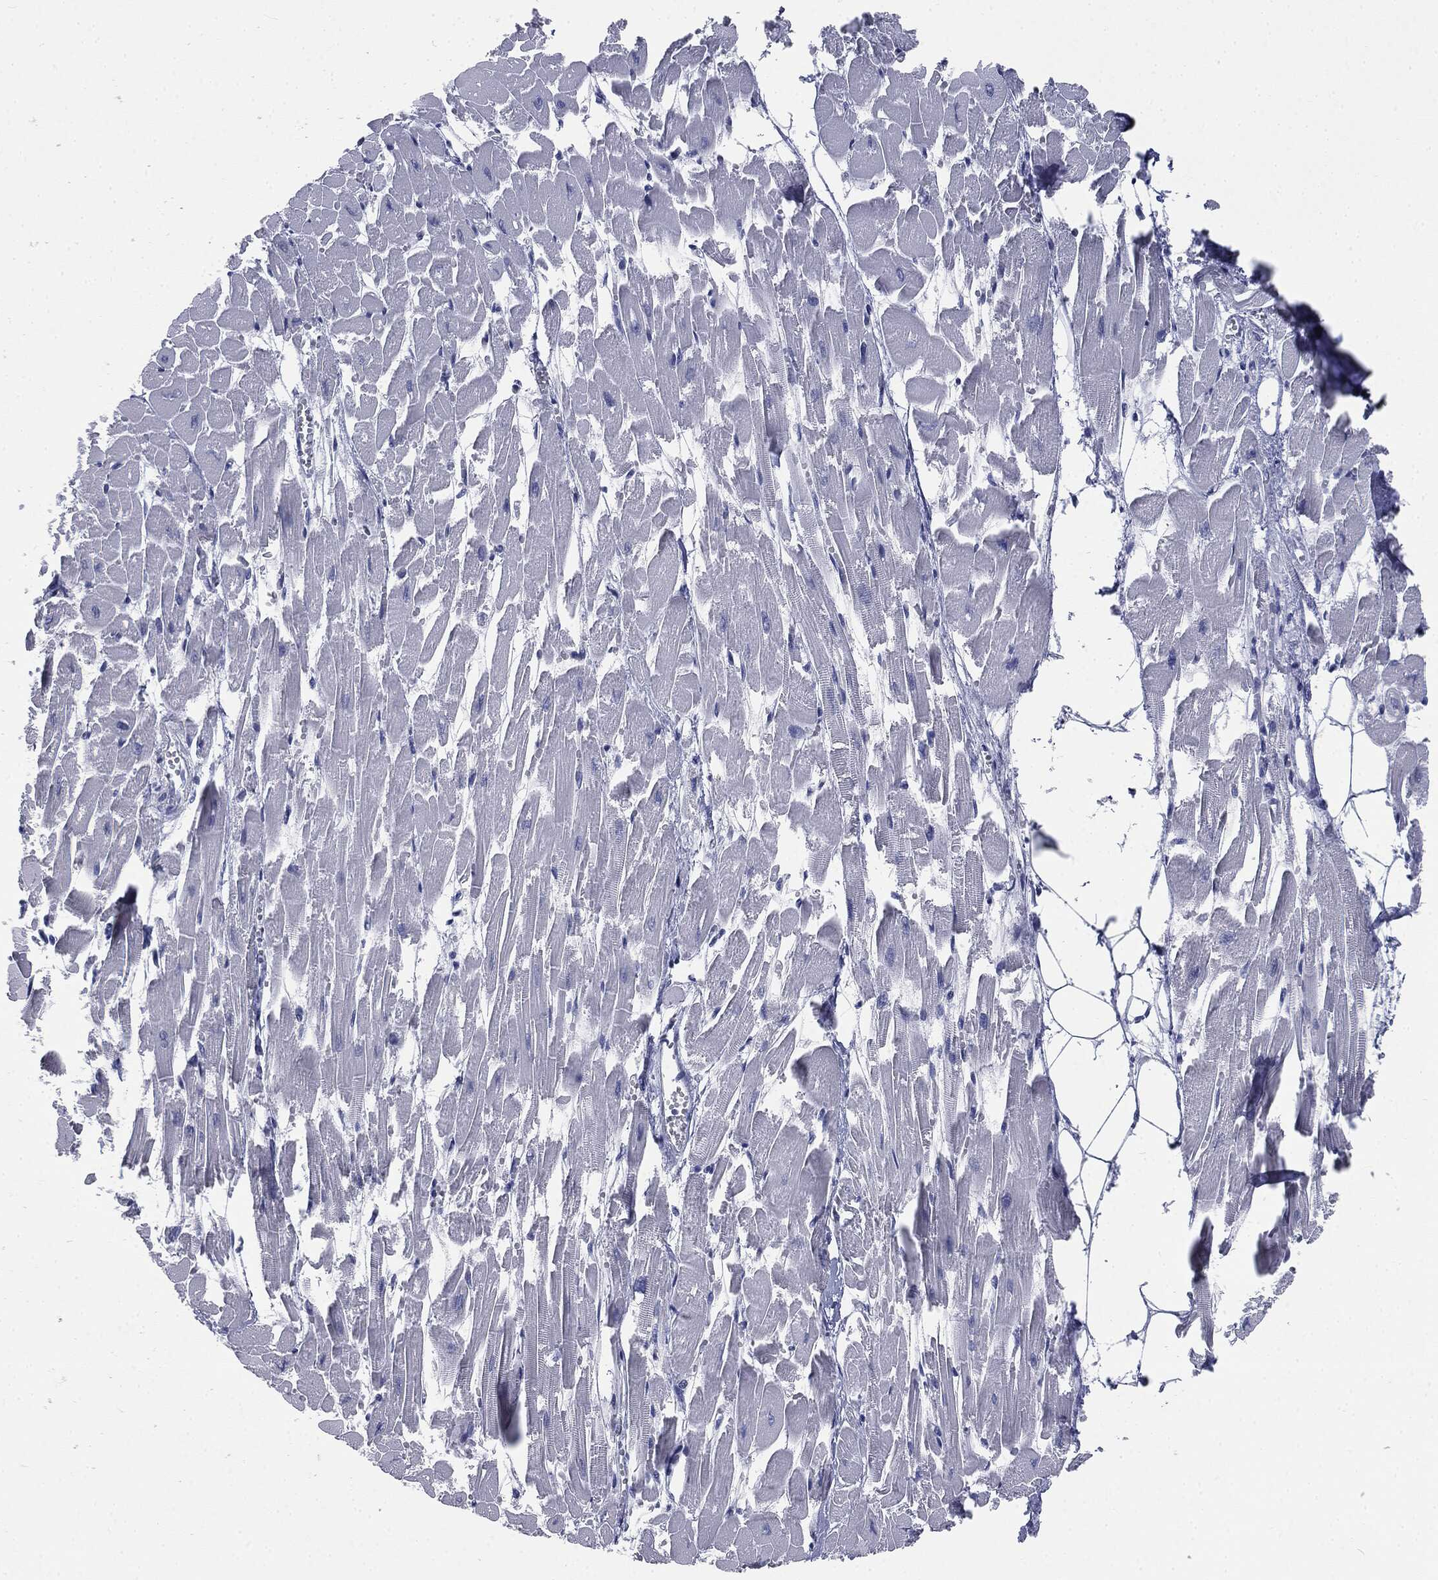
{"staining": {"intensity": "negative", "quantity": "none", "location": "none"}, "tissue": "heart muscle", "cell_type": "Cardiomyocytes", "image_type": "normal", "snomed": [{"axis": "morphology", "description": "Normal tissue, NOS"}, {"axis": "topography", "description": "Heart"}], "caption": "Human heart muscle stained for a protein using immunohistochemistry demonstrates no staining in cardiomyocytes.", "gene": "ATP2A1", "patient": {"sex": "female", "age": 52}}